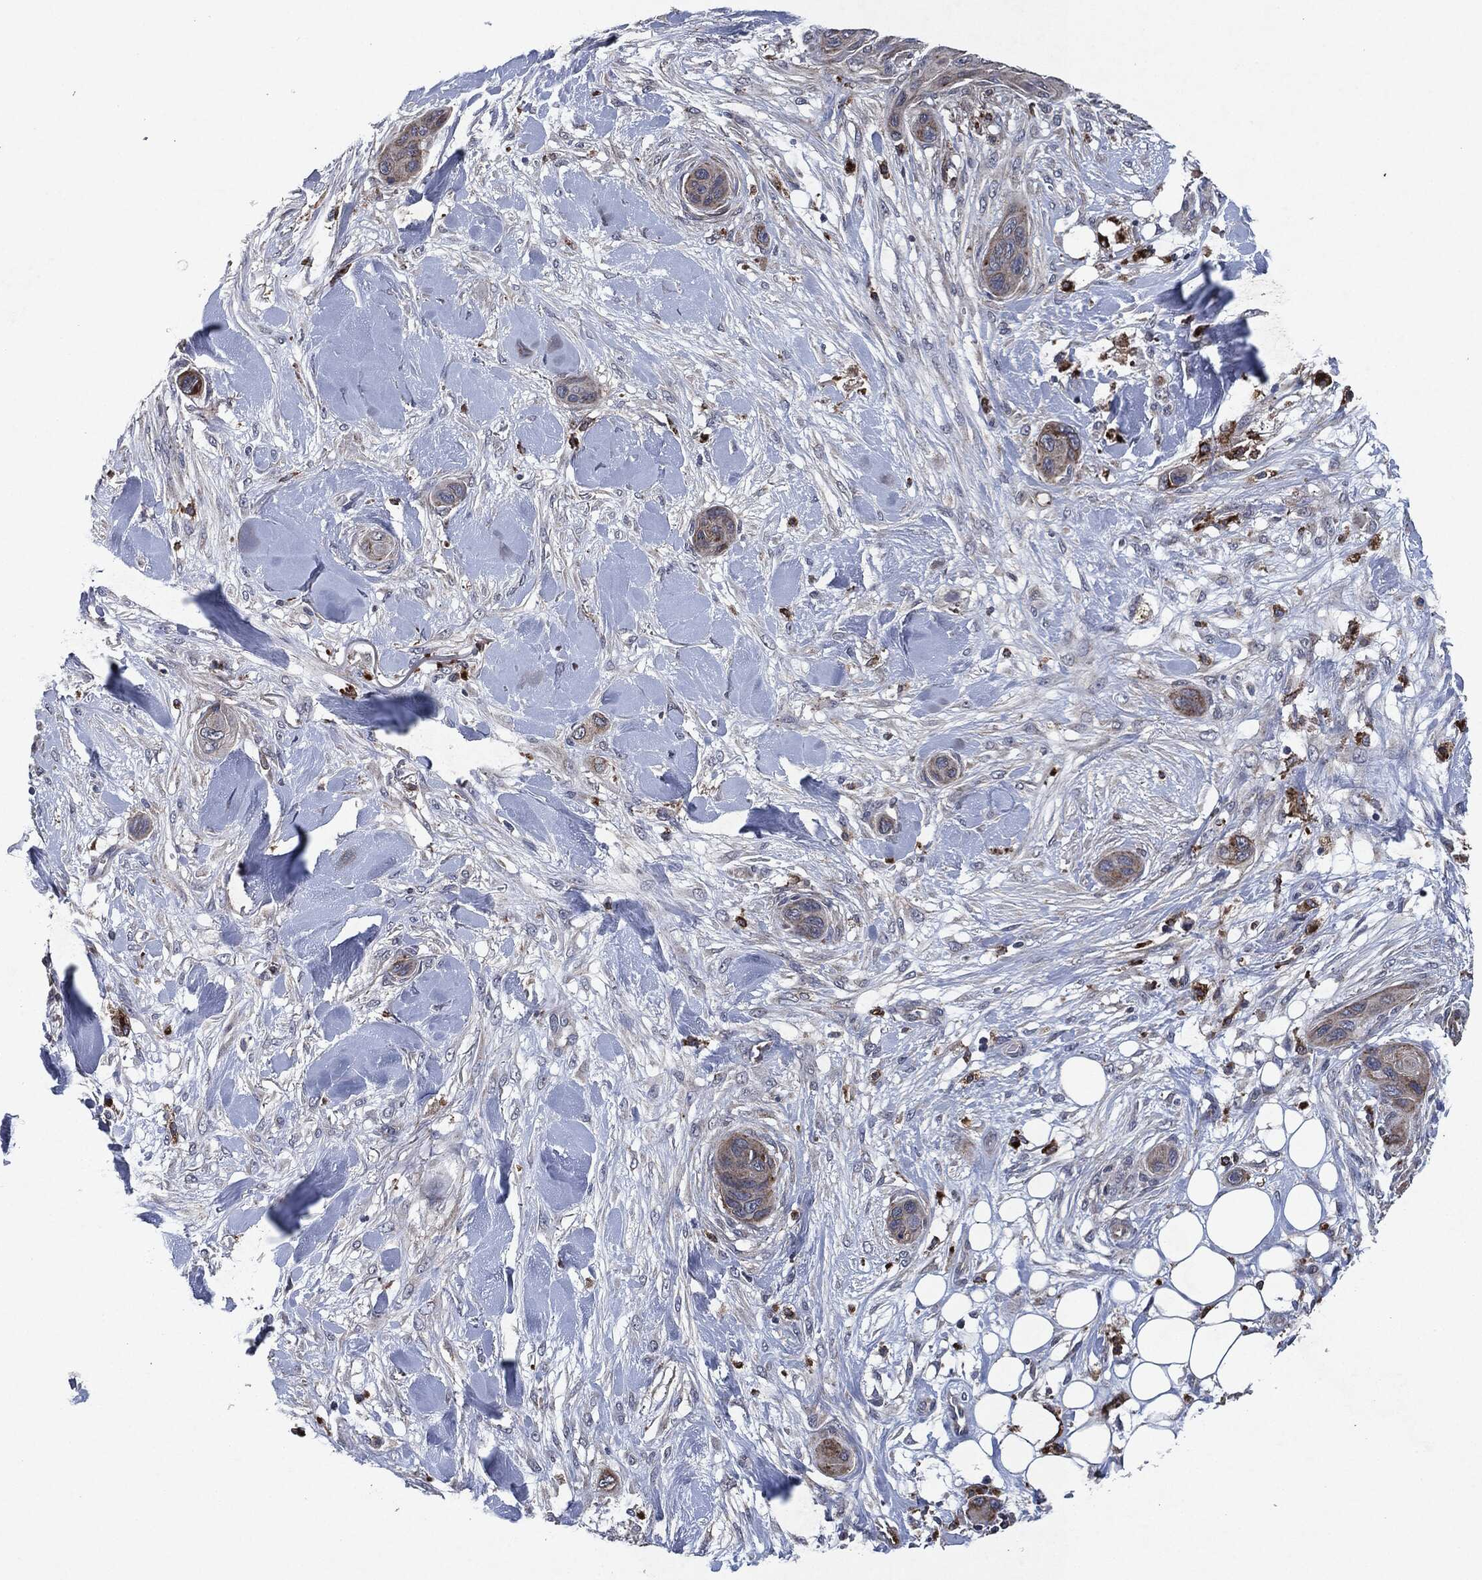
{"staining": {"intensity": "weak", "quantity": "25%-75%", "location": "cytoplasmic/membranous"}, "tissue": "skin cancer", "cell_type": "Tumor cells", "image_type": "cancer", "snomed": [{"axis": "morphology", "description": "Squamous cell carcinoma, NOS"}, {"axis": "topography", "description": "Skin"}], "caption": "Immunohistochemical staining of human skin cancer exhibits low levels of weak cytoplasmic/membranous protein staining in about 25%-75% of tumor cells.", "gene": "SLC31A2", "patient": {"sex": "male", "age": 78}}